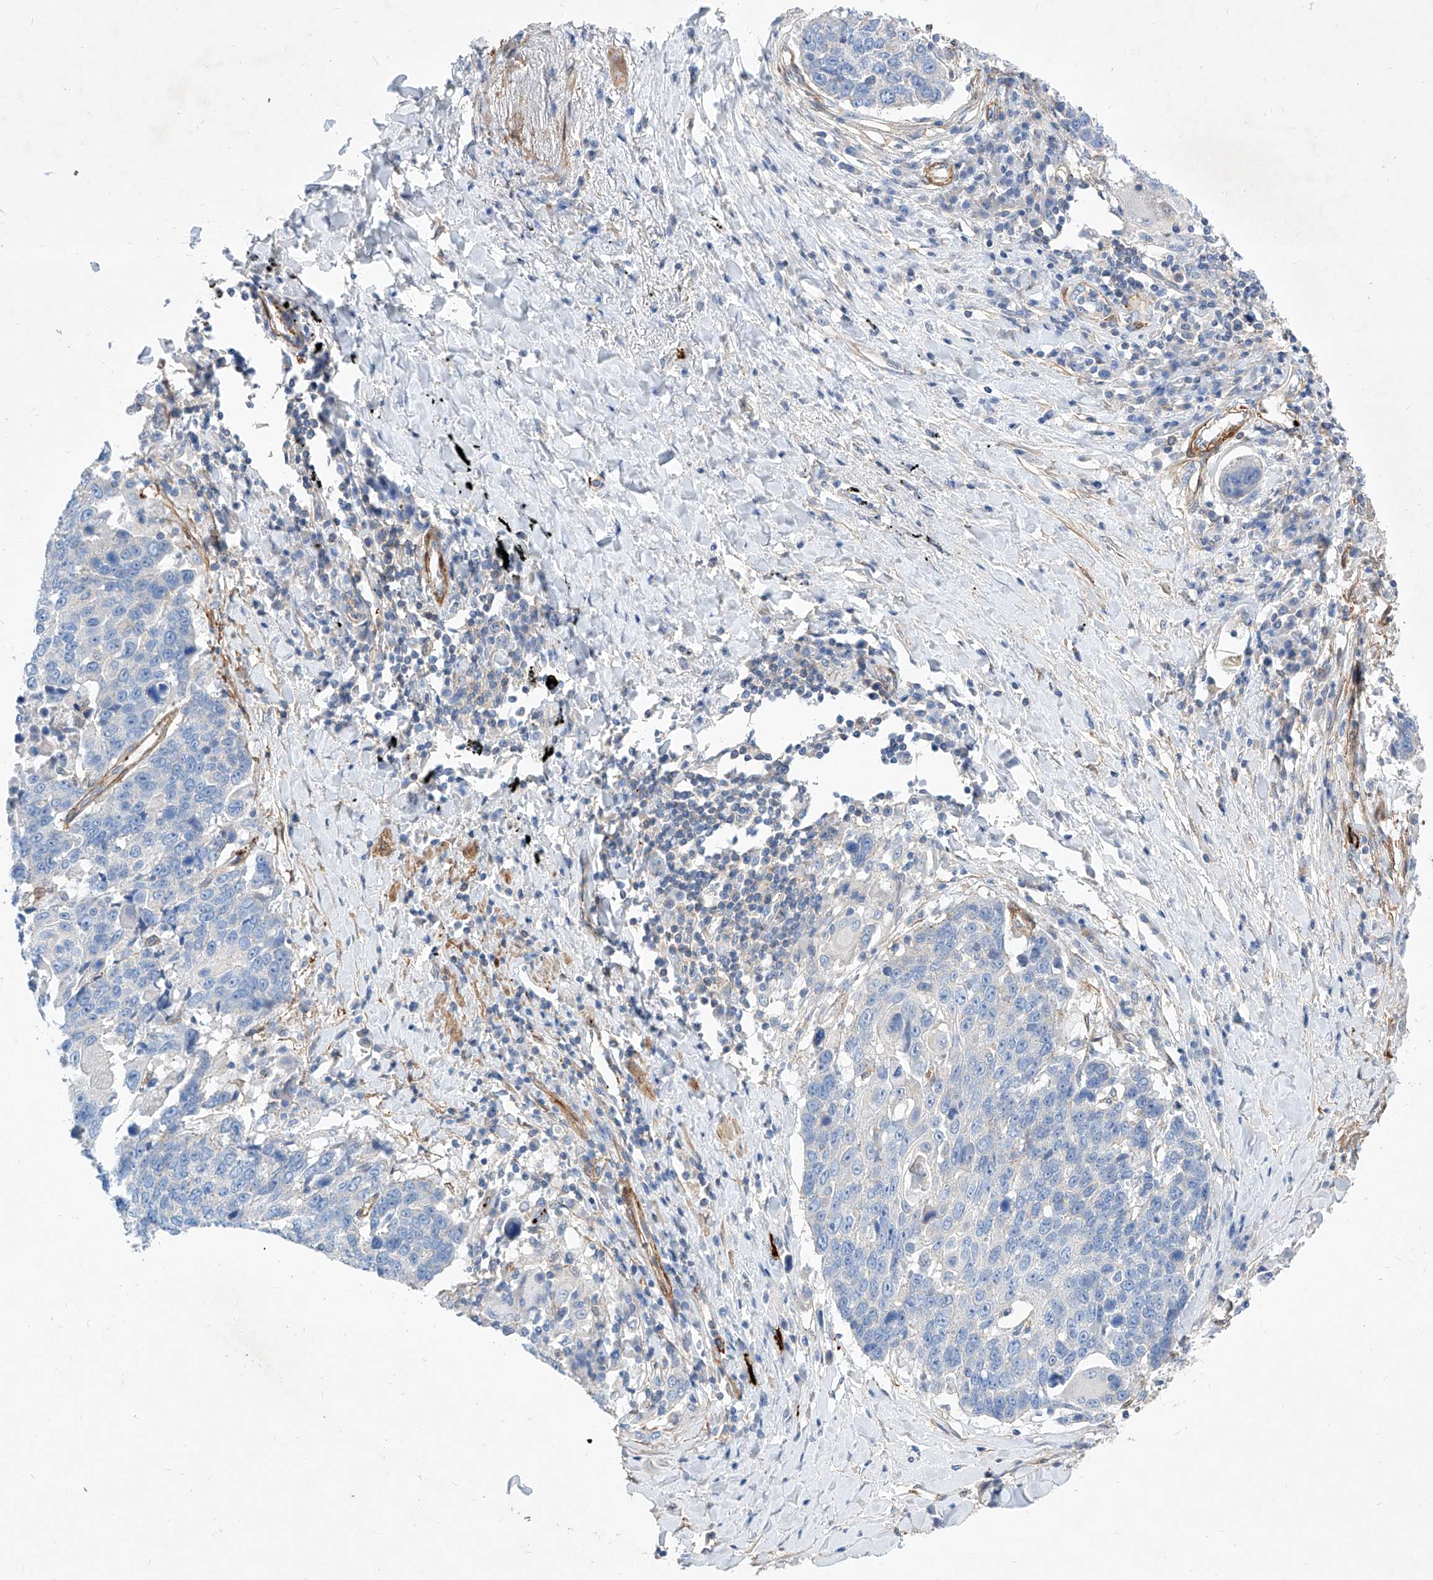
{"staining": {"intensity": "negative", "quantity": "none", "location": "none"}, "tissue": "lung cancer", "cell_type": "Tumor cells", "image_type": "cancer", "snomed": [{"axis": "morphology", "description": "Squamous cell carcinoma, NOS"}, {"axis": "topography", "description": "Lung"}], "caption": "This histopathology image is of squamous cell carcinoma (lung) stained with immunohistochemistry (IHC) to label a protein in brown with the nuclei are counter-stained blue. There is no positivity in tumor cells. The staining was performed using DAB to visualize the protein expression in brown, while the nuclei were stained in blue with hematoxylin (Magnification: 20x).", "gene": "TAS2R60", "patient": {"sex": "male", "age": 66}}